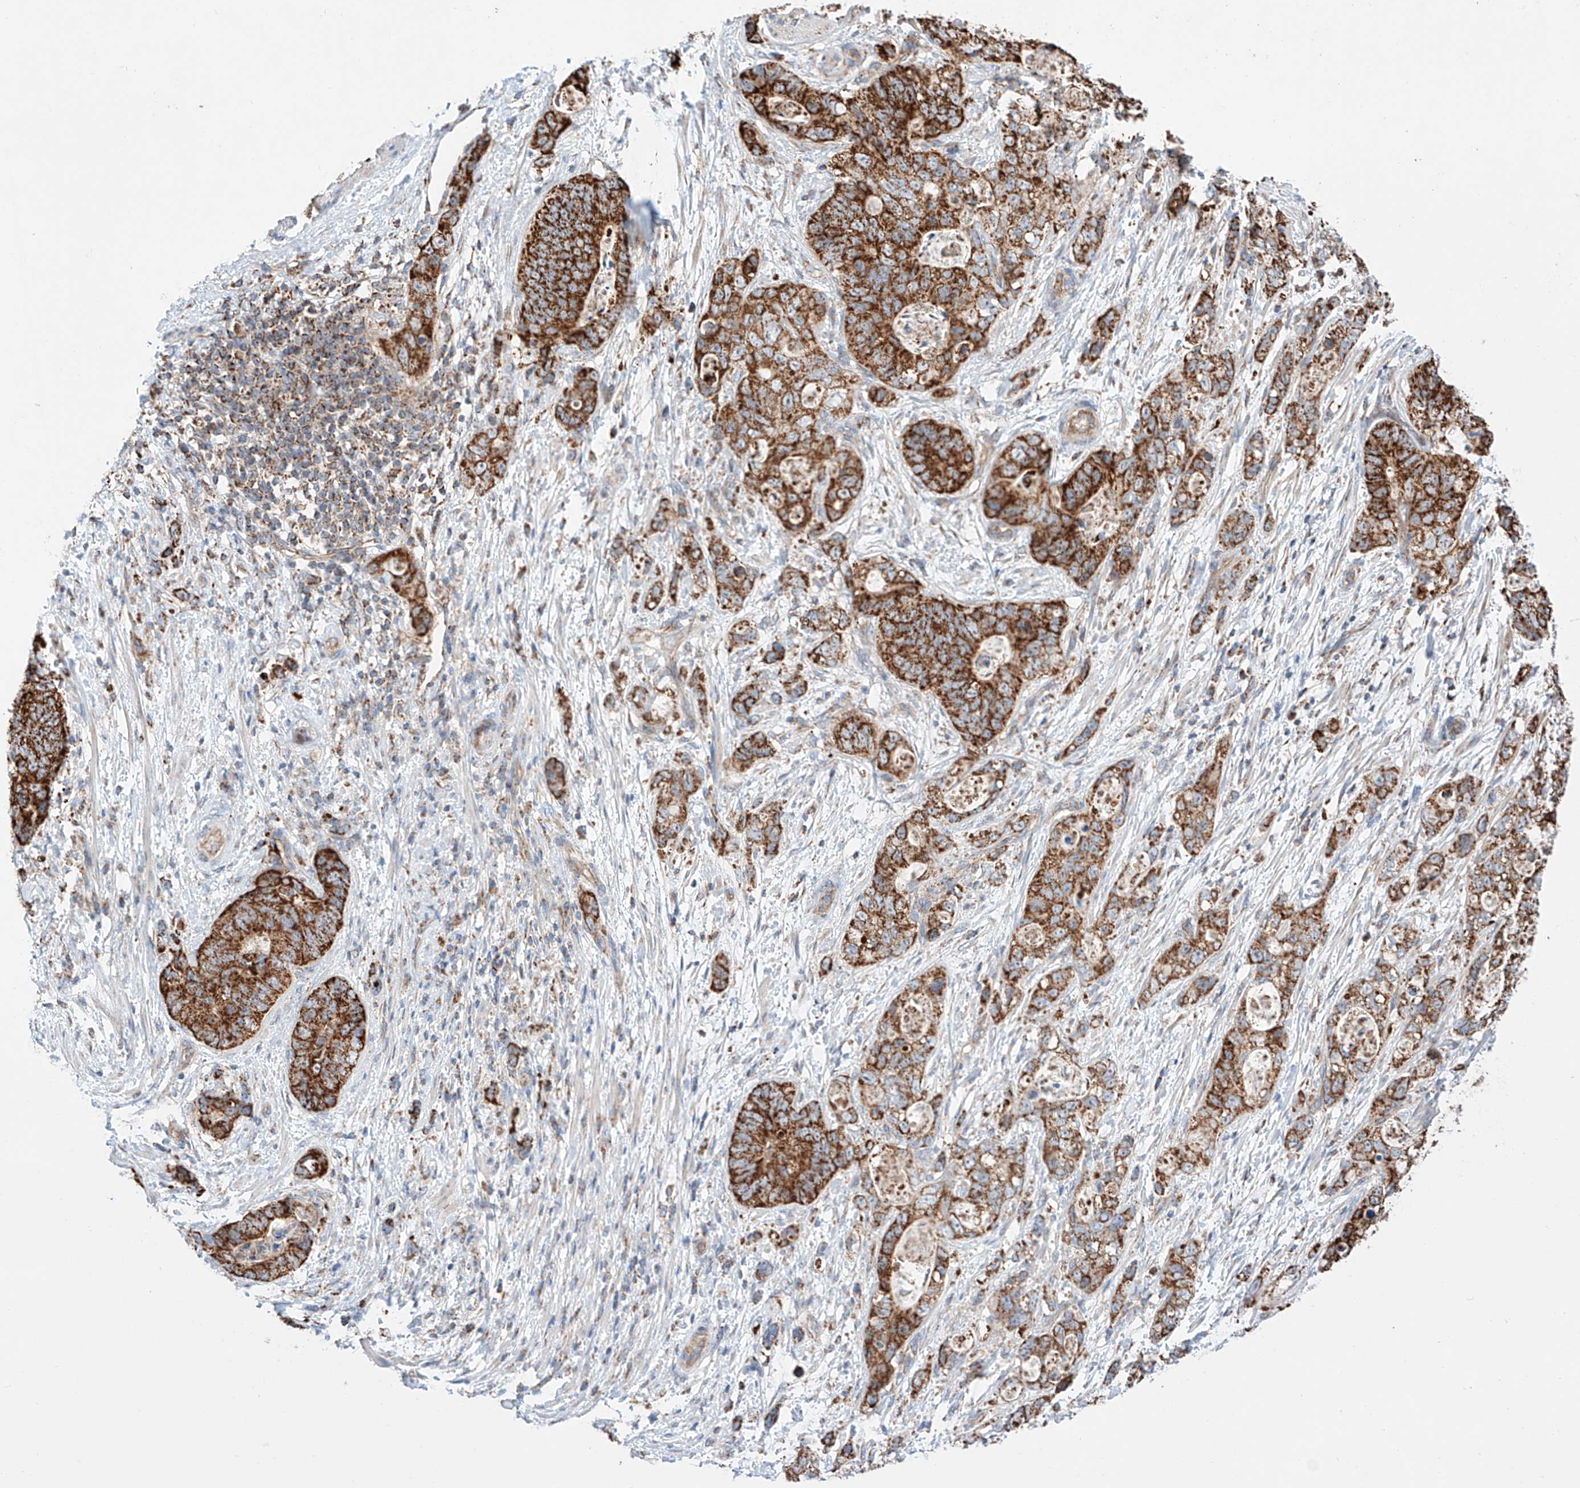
{"staining": {"intensity": "strong", "quantity": ">75%", "location": "cytoplasmic/membranous"}, "tissue": "stomach cancer", "cell_type": "Tumor cells", "image_type": "cancer", "snomed": [{"axis": "morphology", "description": "Normal tissue, NOS"}, {"axis": "morphology", "description": "Adenocarcinoma, NOS"}, {"axis": "topography", "description": "Stomach"}], "caption": "Immunohistochemistry staining of stomach cancer, which shows high levels of strong cytoplasmic/membranous staining in about >75% of tumor cells indicating strong cytoplasmic/membranous protein positivity. The staining was performed using DAB (3,3'-diaminobenzidine) (brown) for protein detection and nuclei were counterstained in hematoxylin (blue).", "gene": "KTI12", "patient": {"sex": "female", "age": 89}}